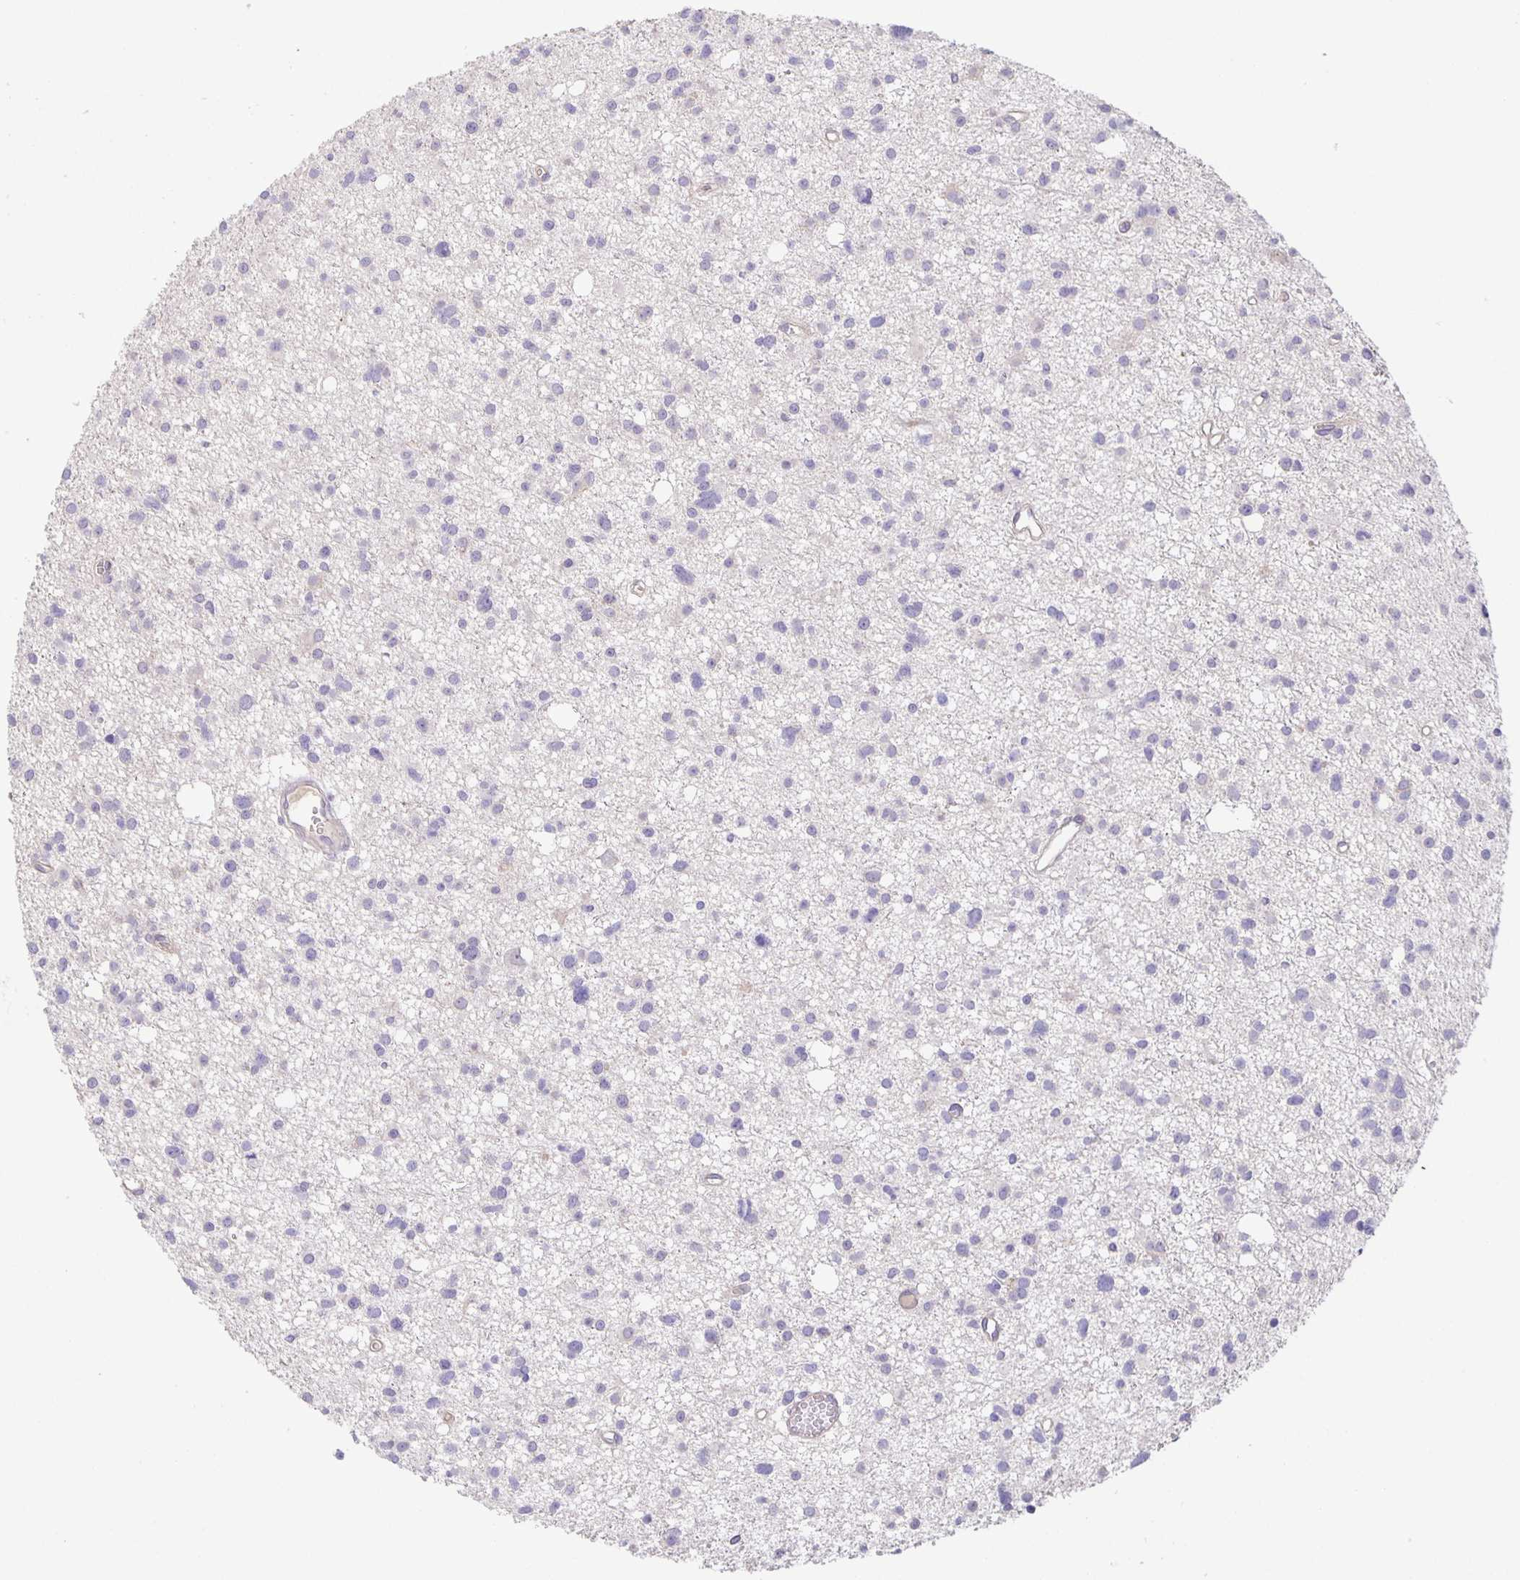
{"staining": {"intensity": "negative", "quantity": "none", "location": "none"}, "tissue": "glioma", "cell_type": "Tumor cells", "image_type": "cancer", "snomed": [{"axis": "morphology", "description": "Glioma, malignant, High grade"}, {"axis": "topography", "description": "Brain"}], "caption": "An image of glioma stained for a protein reveals no brown staining in tumor cells. (DAB (3,3'-diaminobenzidine) immunohistochemistry with hematoxylin counter stain).", "gene": "PTPN3", "patient": {"sex": "male", "age": 23}}